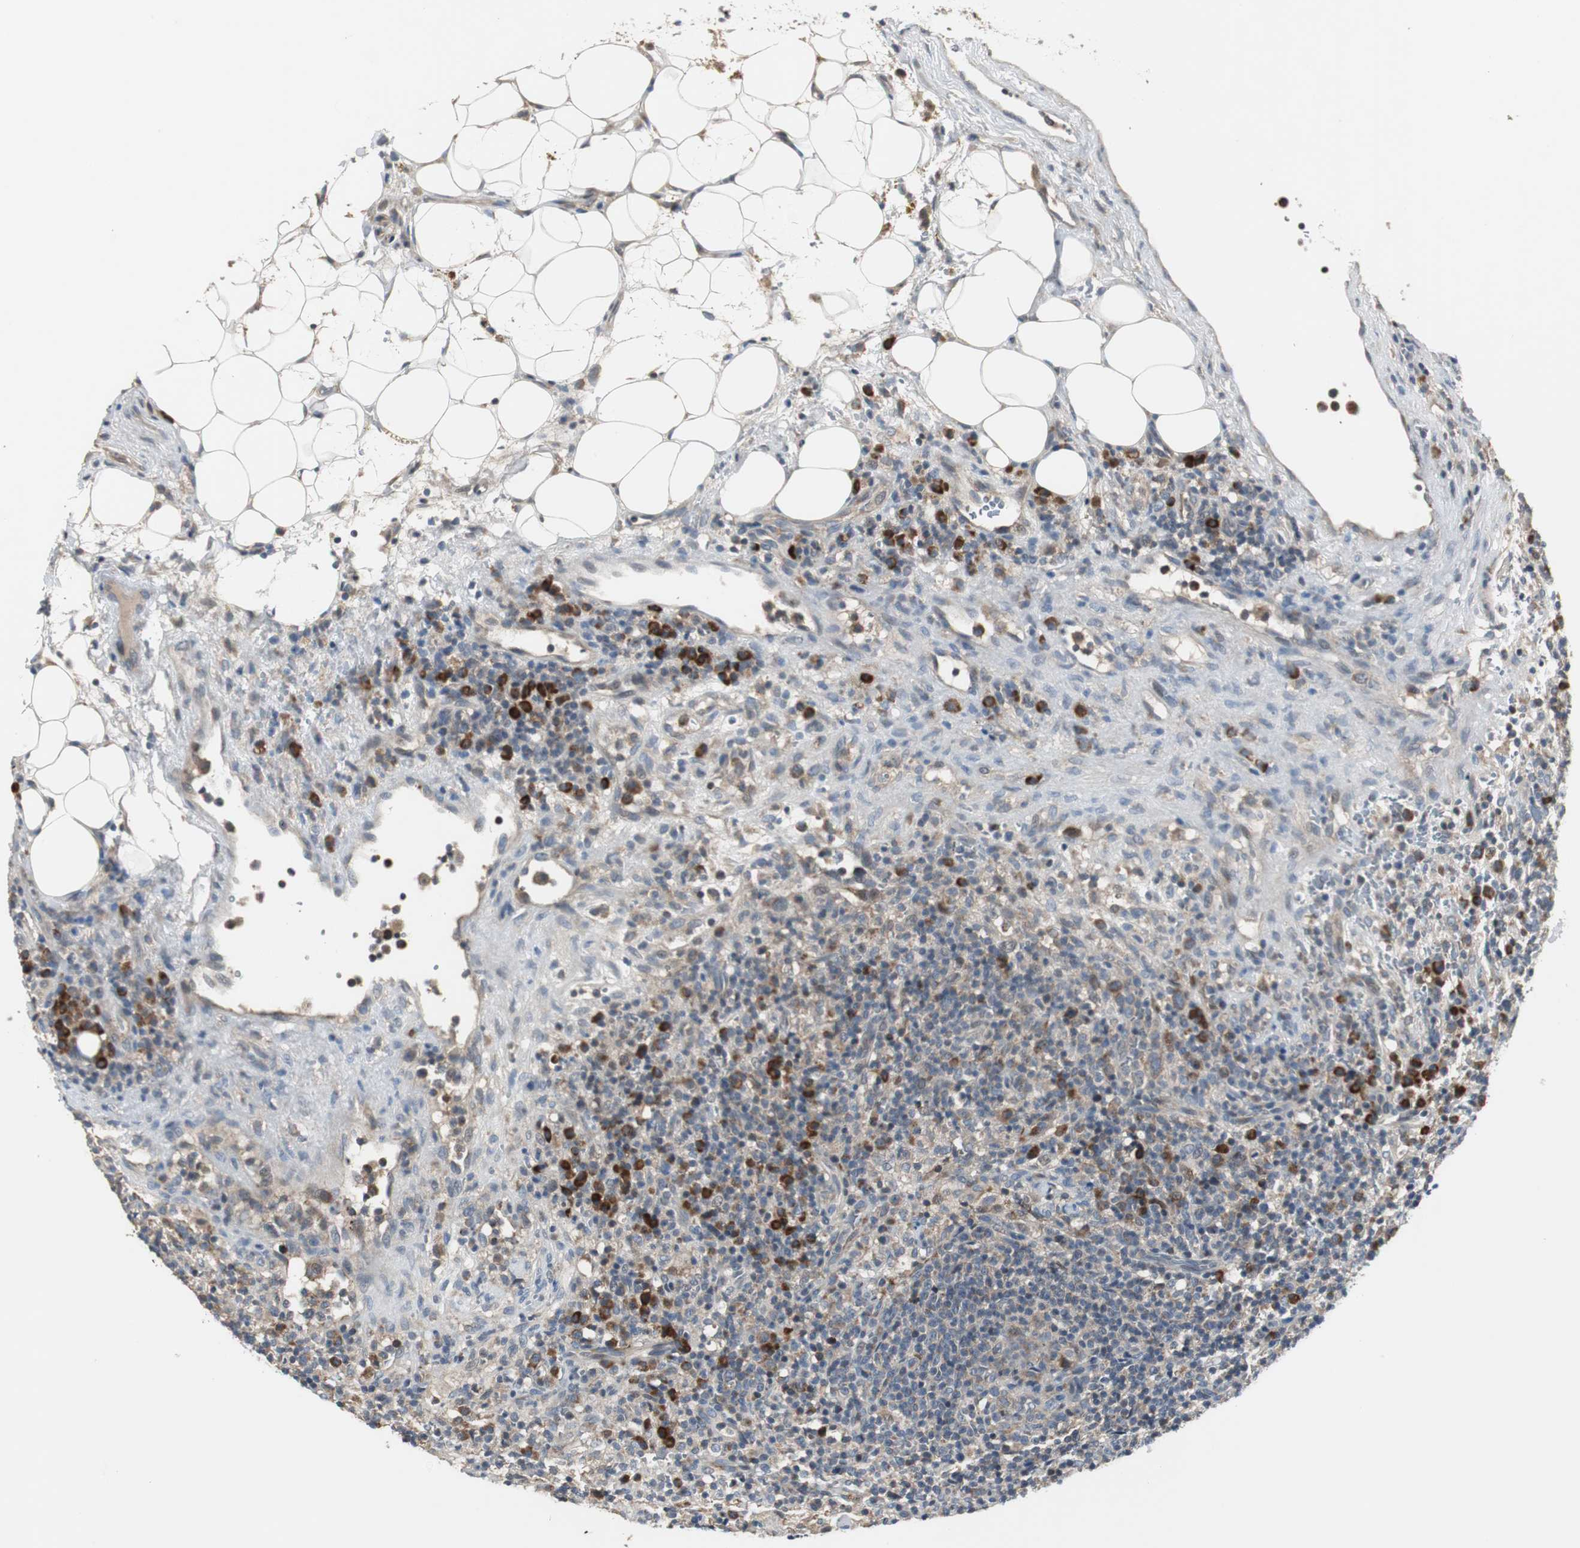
{"staining": {"intensity": "negative", "quantity": "none", "location": "none"}, "tissue": "lymphoma", "cell_type": "Tumor cells", "image_type": "cancer", "snomed": [{"axis": "morphology", "description": "Hodgkin's disease, NOS"}, {"axis": "topography", "description": "Lymph node"}], "caption": "The immunohistochemistry photomicrograph has no significant staining in tumor cells of lymphoma tissue. (DAB (3,3'-diaminobenzidine) immunohistochemistry (IHC) with hematoxylin counter stain).", "gene": "MYT1", "patient": {"sex": "male", "age": 65}}